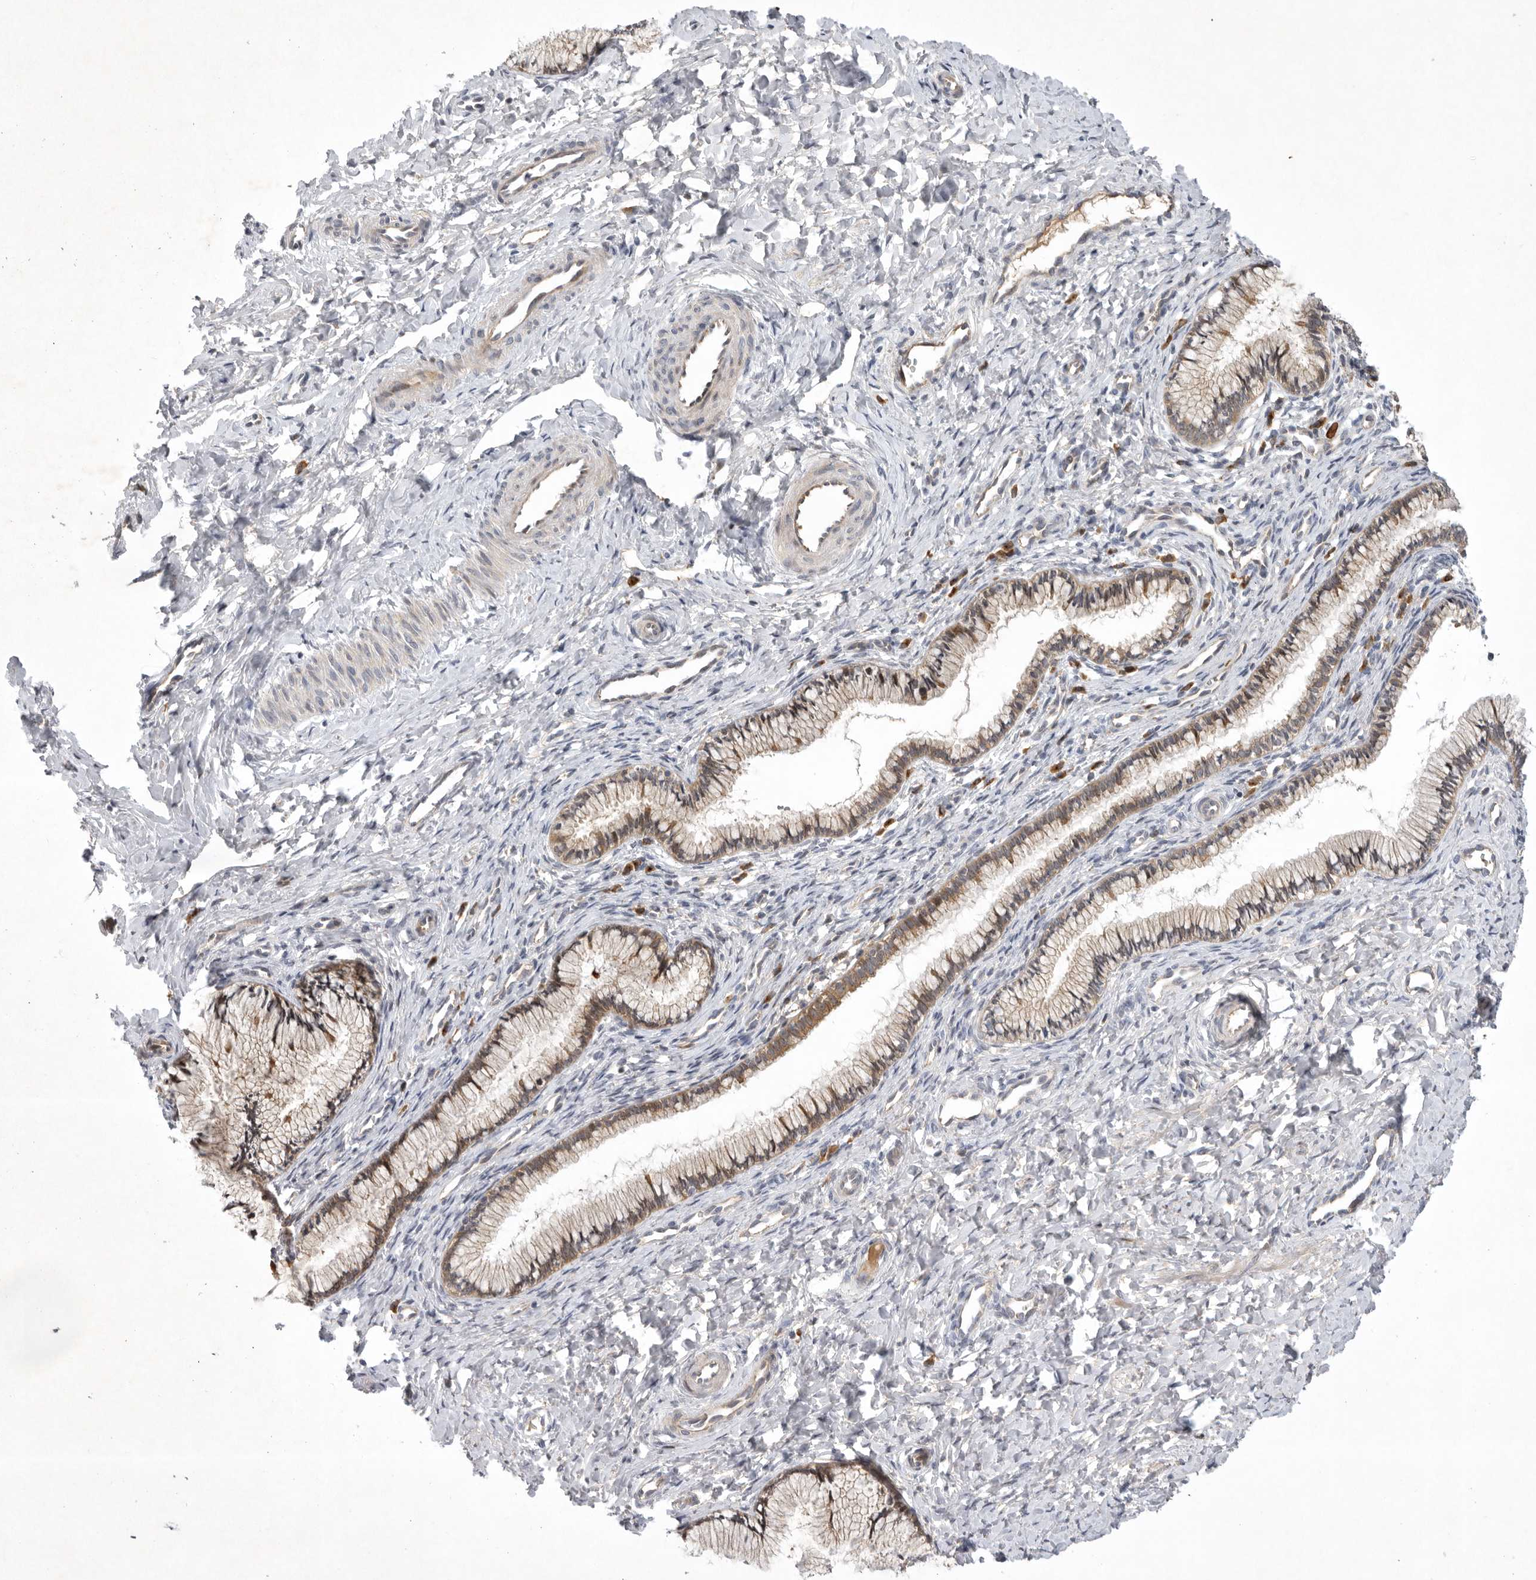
{"staining": {"intensity": "weak", "quantity": ">75%", "location": "cytoplasmic/membranous"}, "tissue": "cervix", "cell_type": "Glandular cells", "image_type": "normal", "snomed": [{"axis": "morphology", "description": "Normal tissue, NOS"}, {"axis": "topography", "description": "Cervix"}], "caption": "Immunohistochemistry micrograph of benign cervix: cervix stained using IHC shows low levels of weak protein expression localized specifically in the cytoplasmic/membranous of glandular cells, appearing as a cytoplasmic/membranous brown color.", "gene": "KIF2B", "patient": {"sex": "female", "age": 27}}